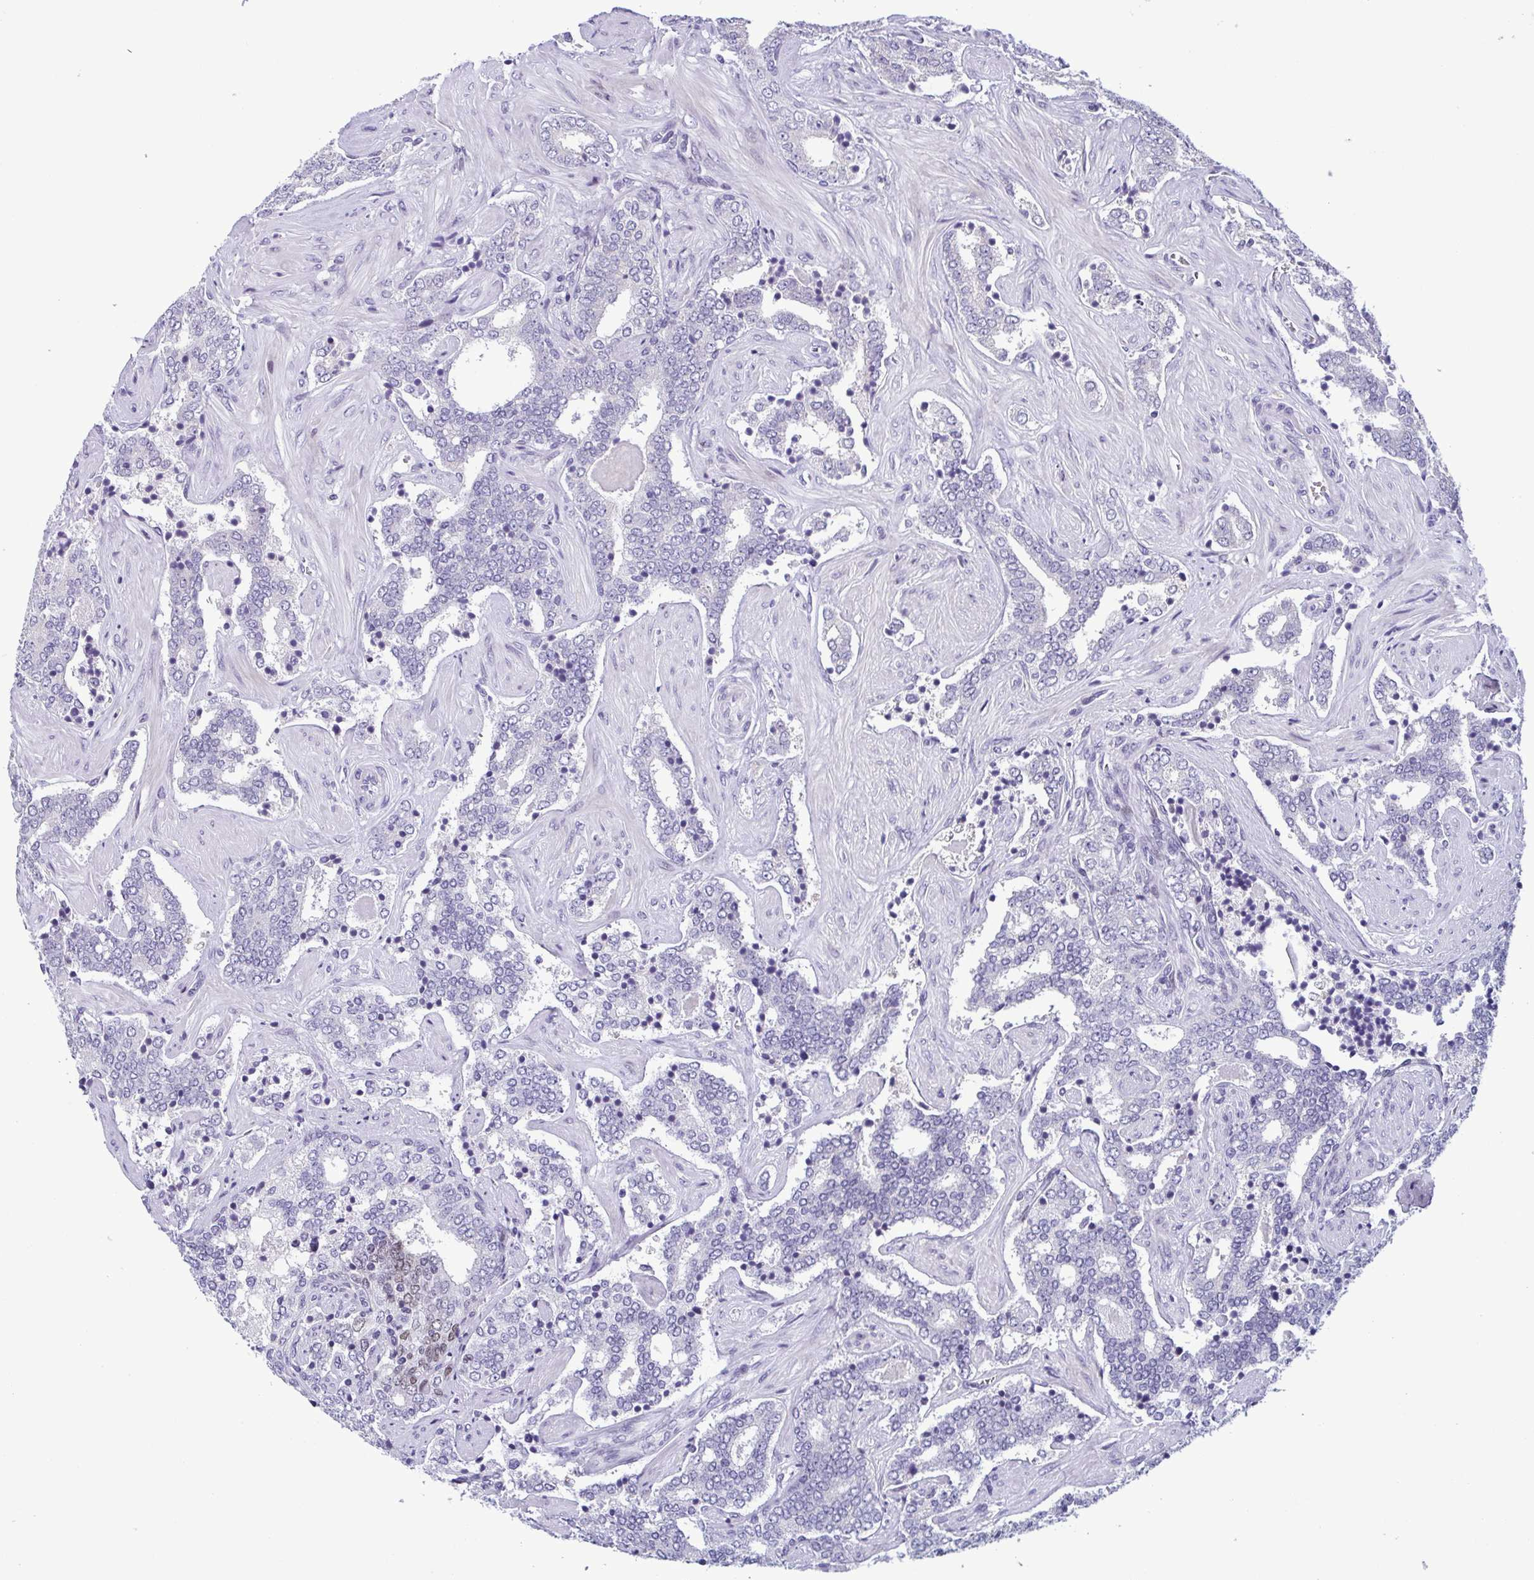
{"staining": {"intensity": "negative", "quantity": "none", "location": "none"}, "tissue": "prostate cancer", "cell_type": "Tumor cells", "image_type": "cancer", "snomed": [{"axis": "morphology", "description": "Adenocarcinoma, High grade"}, {"axis": "topography", "description": "Prostate"}], "caption": "The histopathology image shows no staining of tumor cells in prostate cancer (high-grade adenocarcinoma).", "gene": "IRF1", "patient": {"sex": "male", "age": 60}}